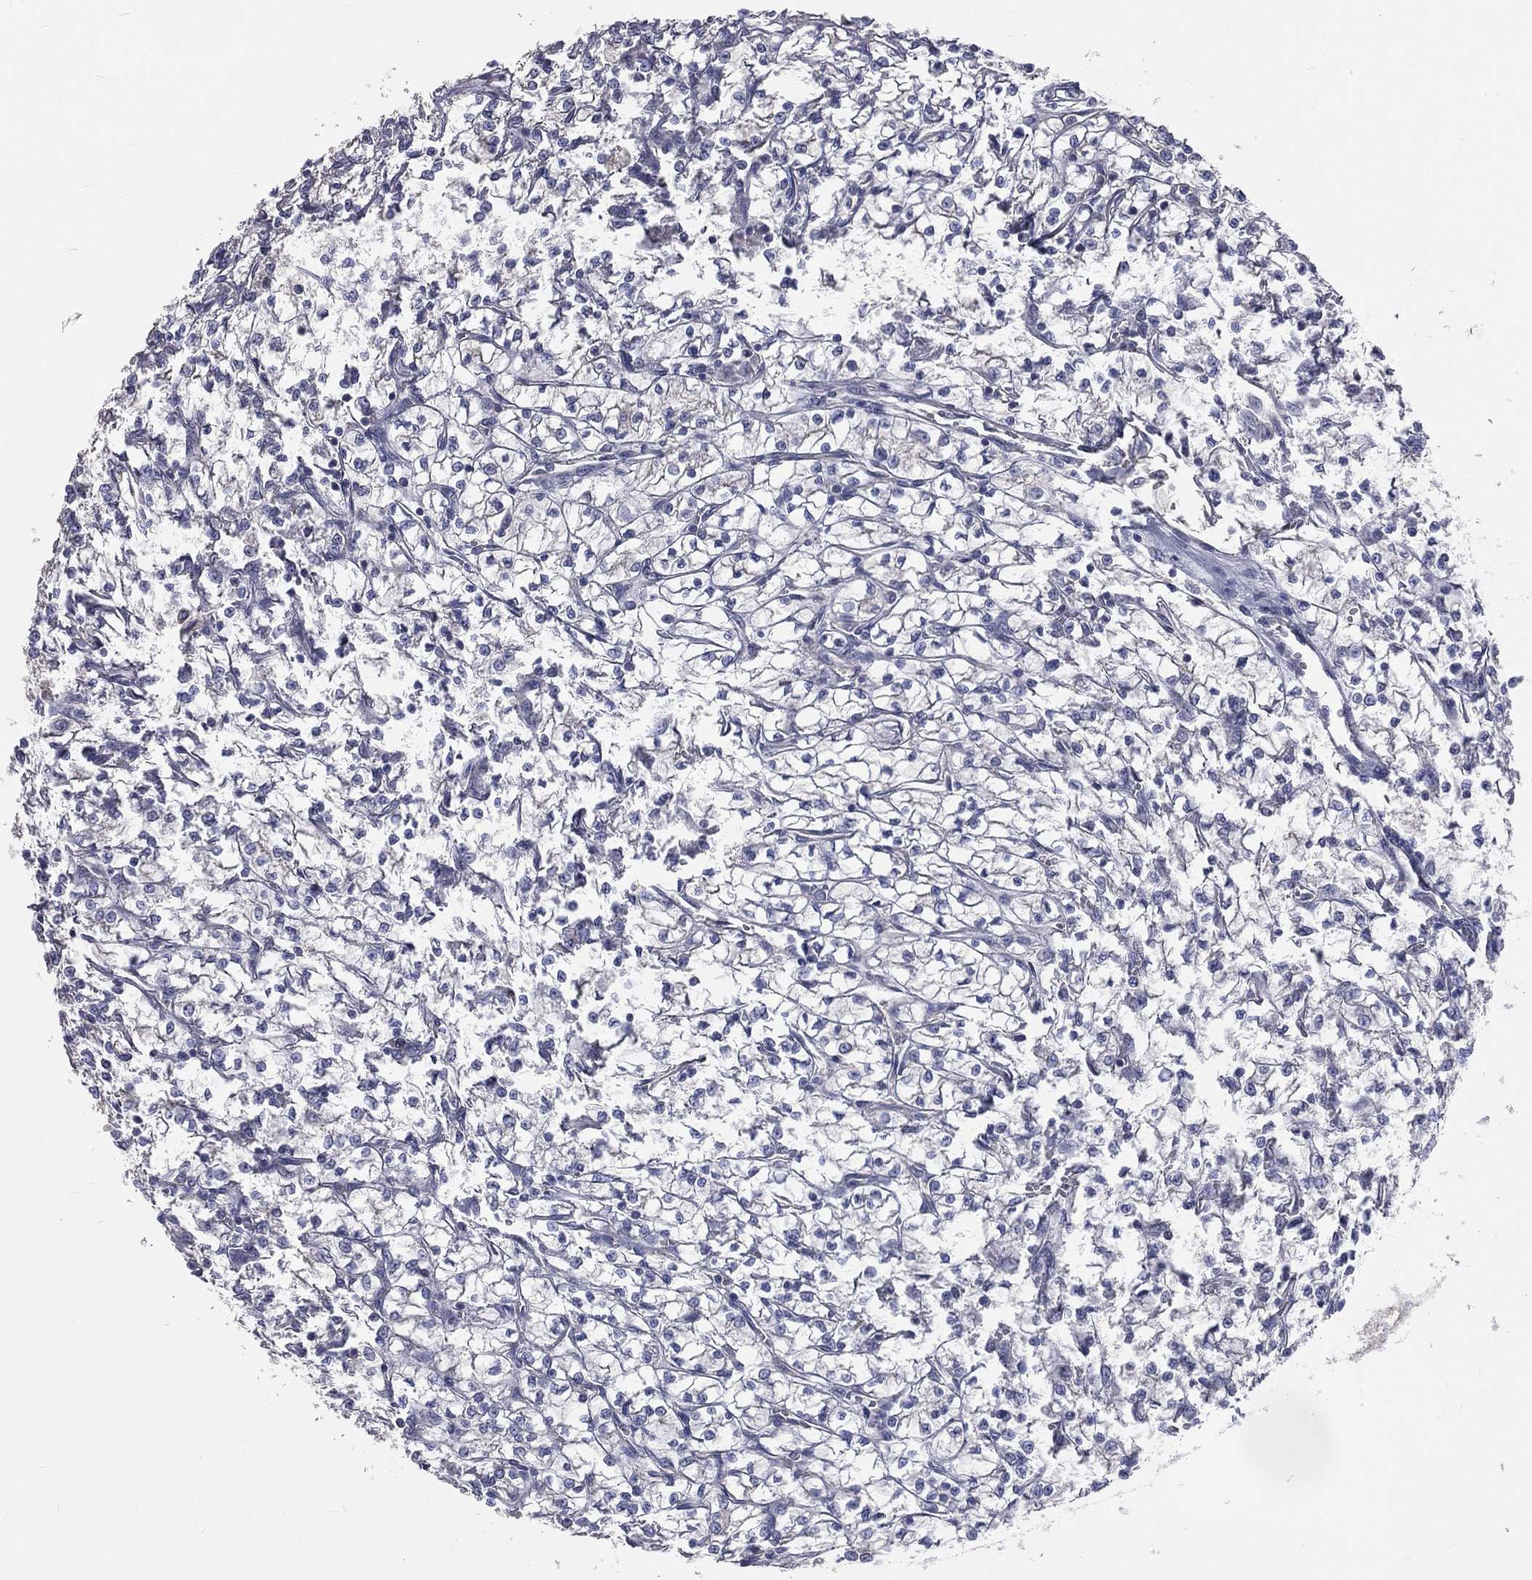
{"staining": {"intensity": "negative", "quantity": "none", "location": "none"}, "tissue": "renal cancer", "cell_type": "Tumor cells", "image_type": "cancer", "snomed": [{"axis": "morphology", "description": "Adenocarcinoma, NOS"}, {"axis": "topography", "description": "Kidney"}], "caption": "Immunohistochemistry (IHC) photomicrograph of neoplastic tissue: human renal cancer stained with DAB exhibits no significant protein positivity in tumor cells.", "gene": "CROCC", "patient": {"sex": "female", "age": 64}}